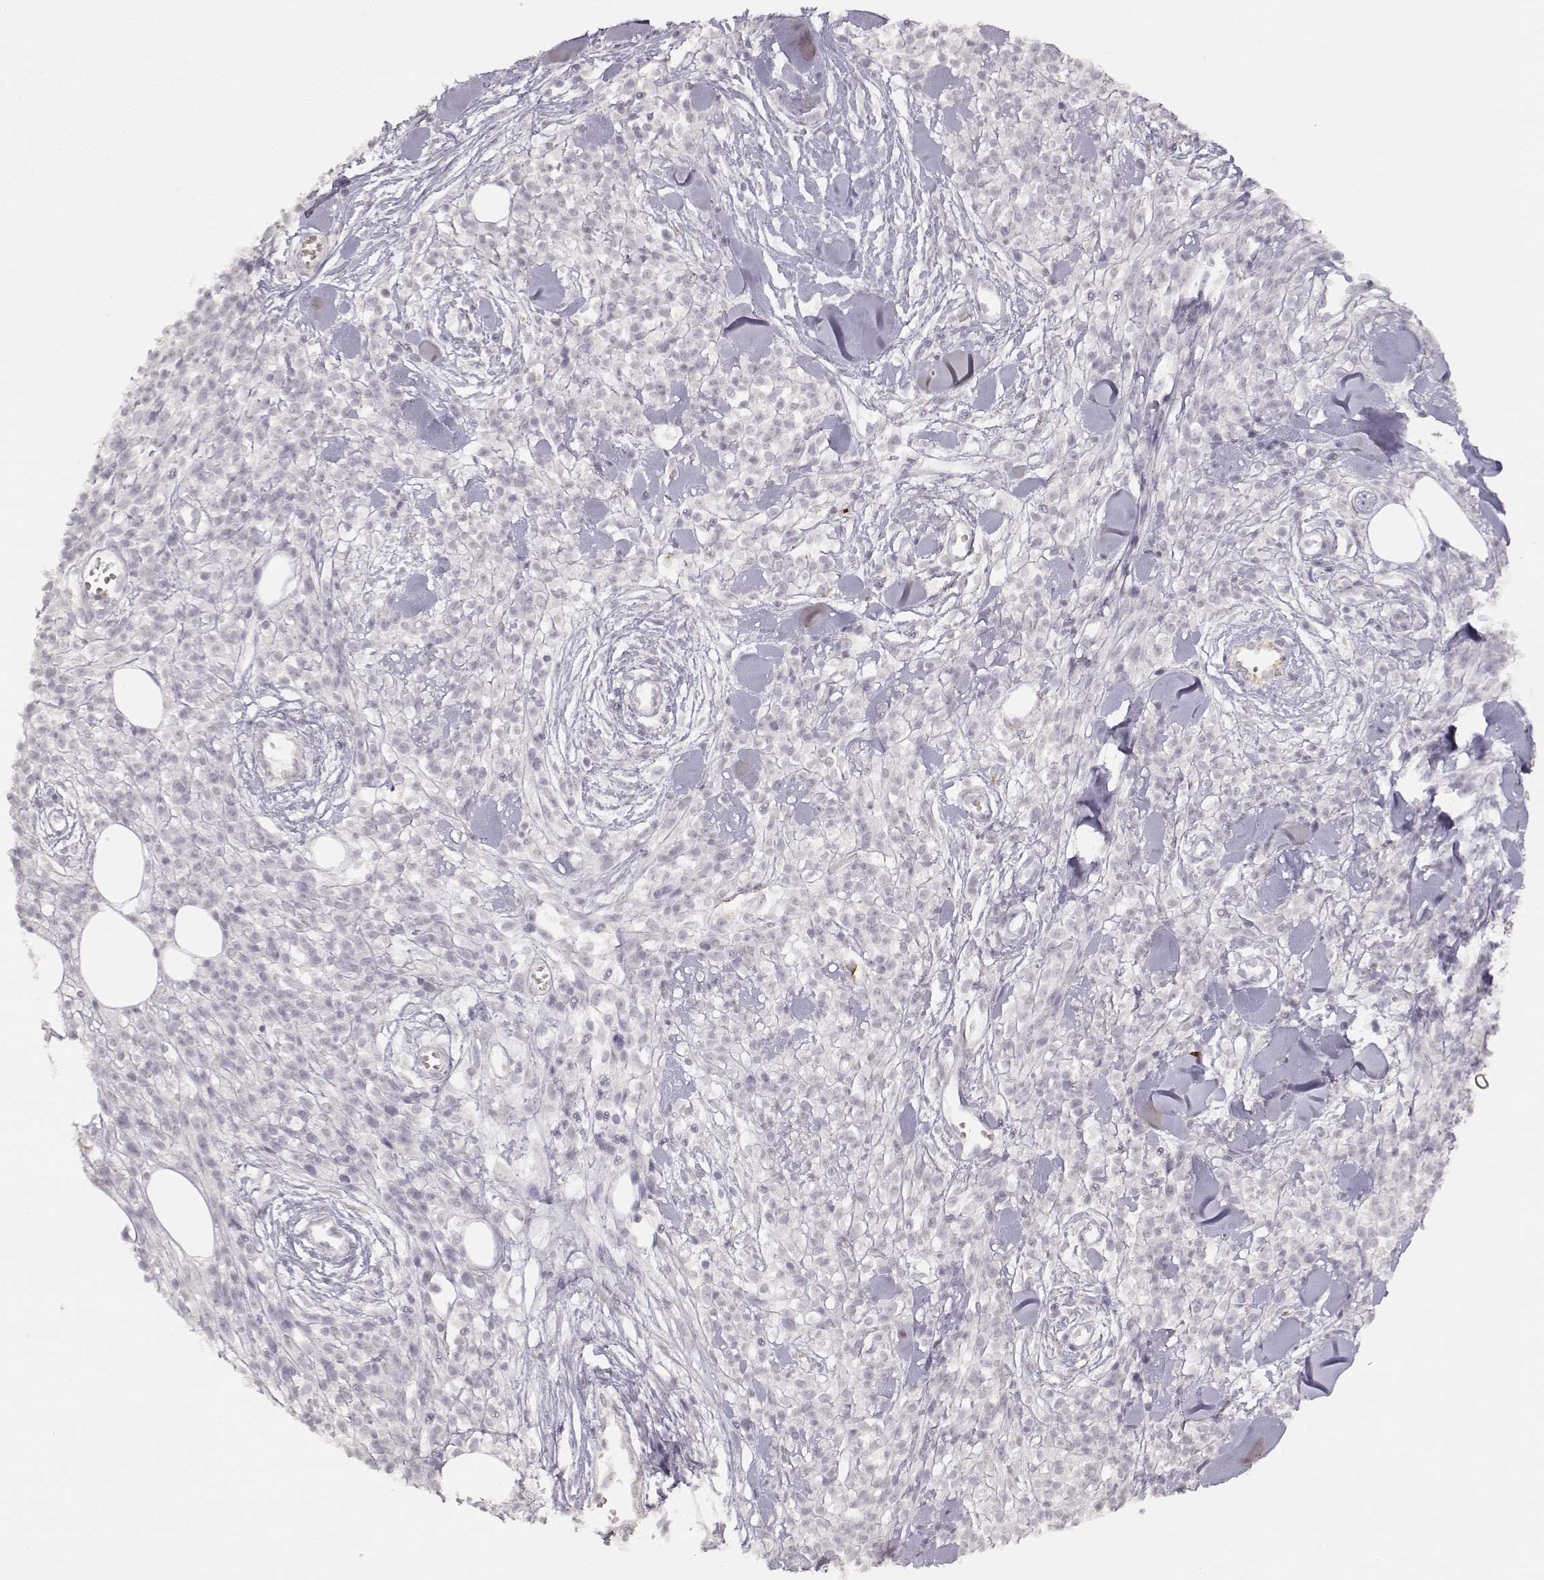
{"staining": {"intensity": "negative", "quantity": "none", "location": "none"}, "tissue": "melanoma", "cell_type": "Tumor cells", "image_type": "cancer", "snomed": [{"axis": "morphology", "description": "Malignant melanoma, NOS"}, {"axis": "topography", "description": "Skin"}, {"axis": "topography", "description": "Skin of trunk"}], "caption": "Immunohistochemical staining of melanoma shows no significant staining in tumor cells.", "gene": "LAMC2", "patient": {"sex": "male", "age": 74}}